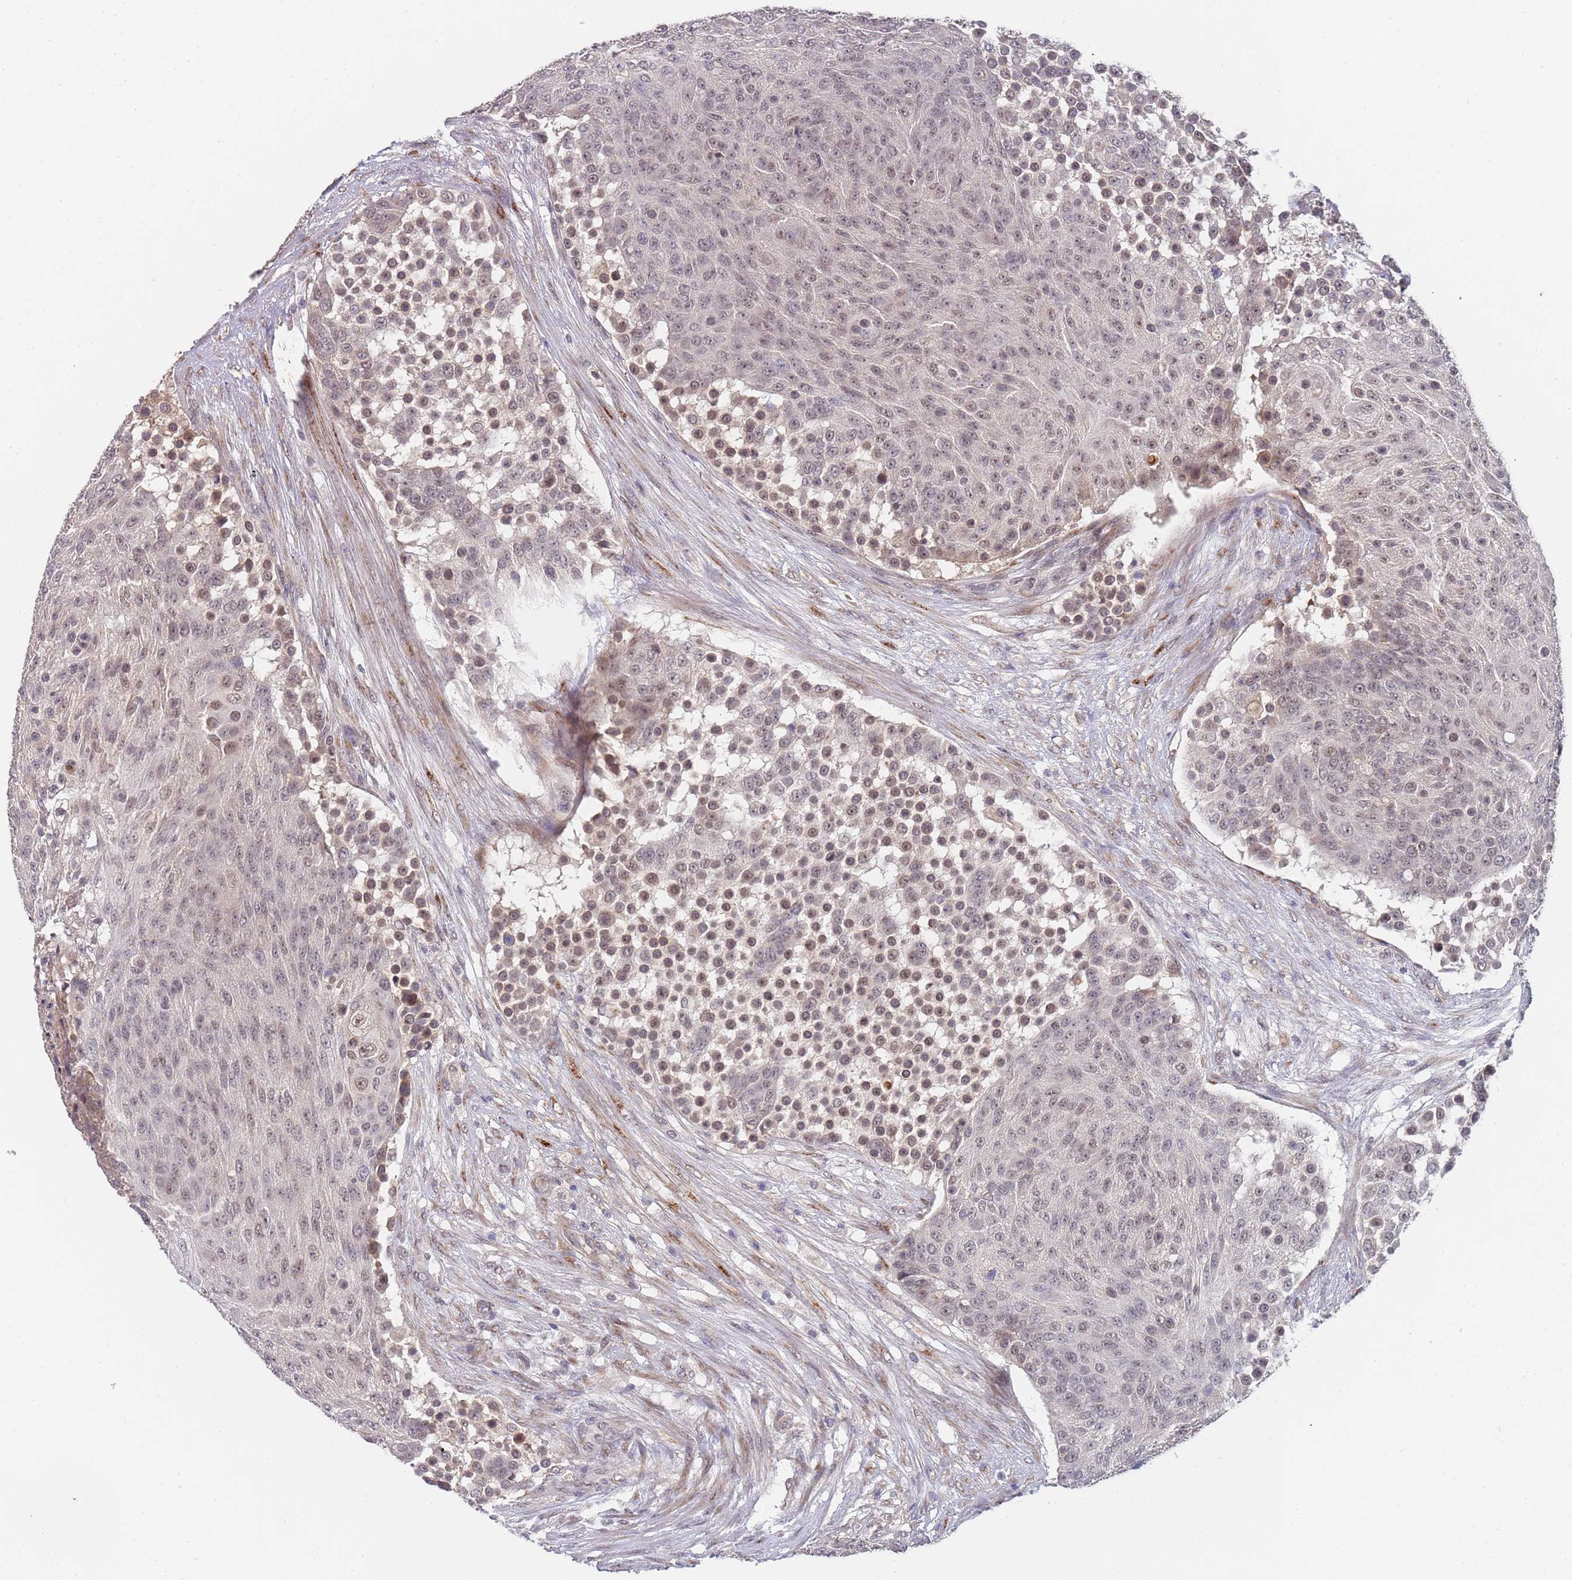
{"staining": {"intensity": "weak", "quantity": "25%-75%", "location": "nuclear"}, "tissue": "urothelial cancer", "cell_type": "Tumor cells", "image_type": "cancer", "snomed": [{"axis": "morphology", "description": "Urothelial carcinoma, High grade"}, {"axis": "topography", "description": "Urinary bladder"}], "caption": "There is low levels of weak nuclear staining in tumor cells of urothelial carcinoma (high-grade), as demonstrated by immunohistochemical staining (brown color).", "gene": "B4GALT4", "patient": {"sex": "female", "age": 63}}